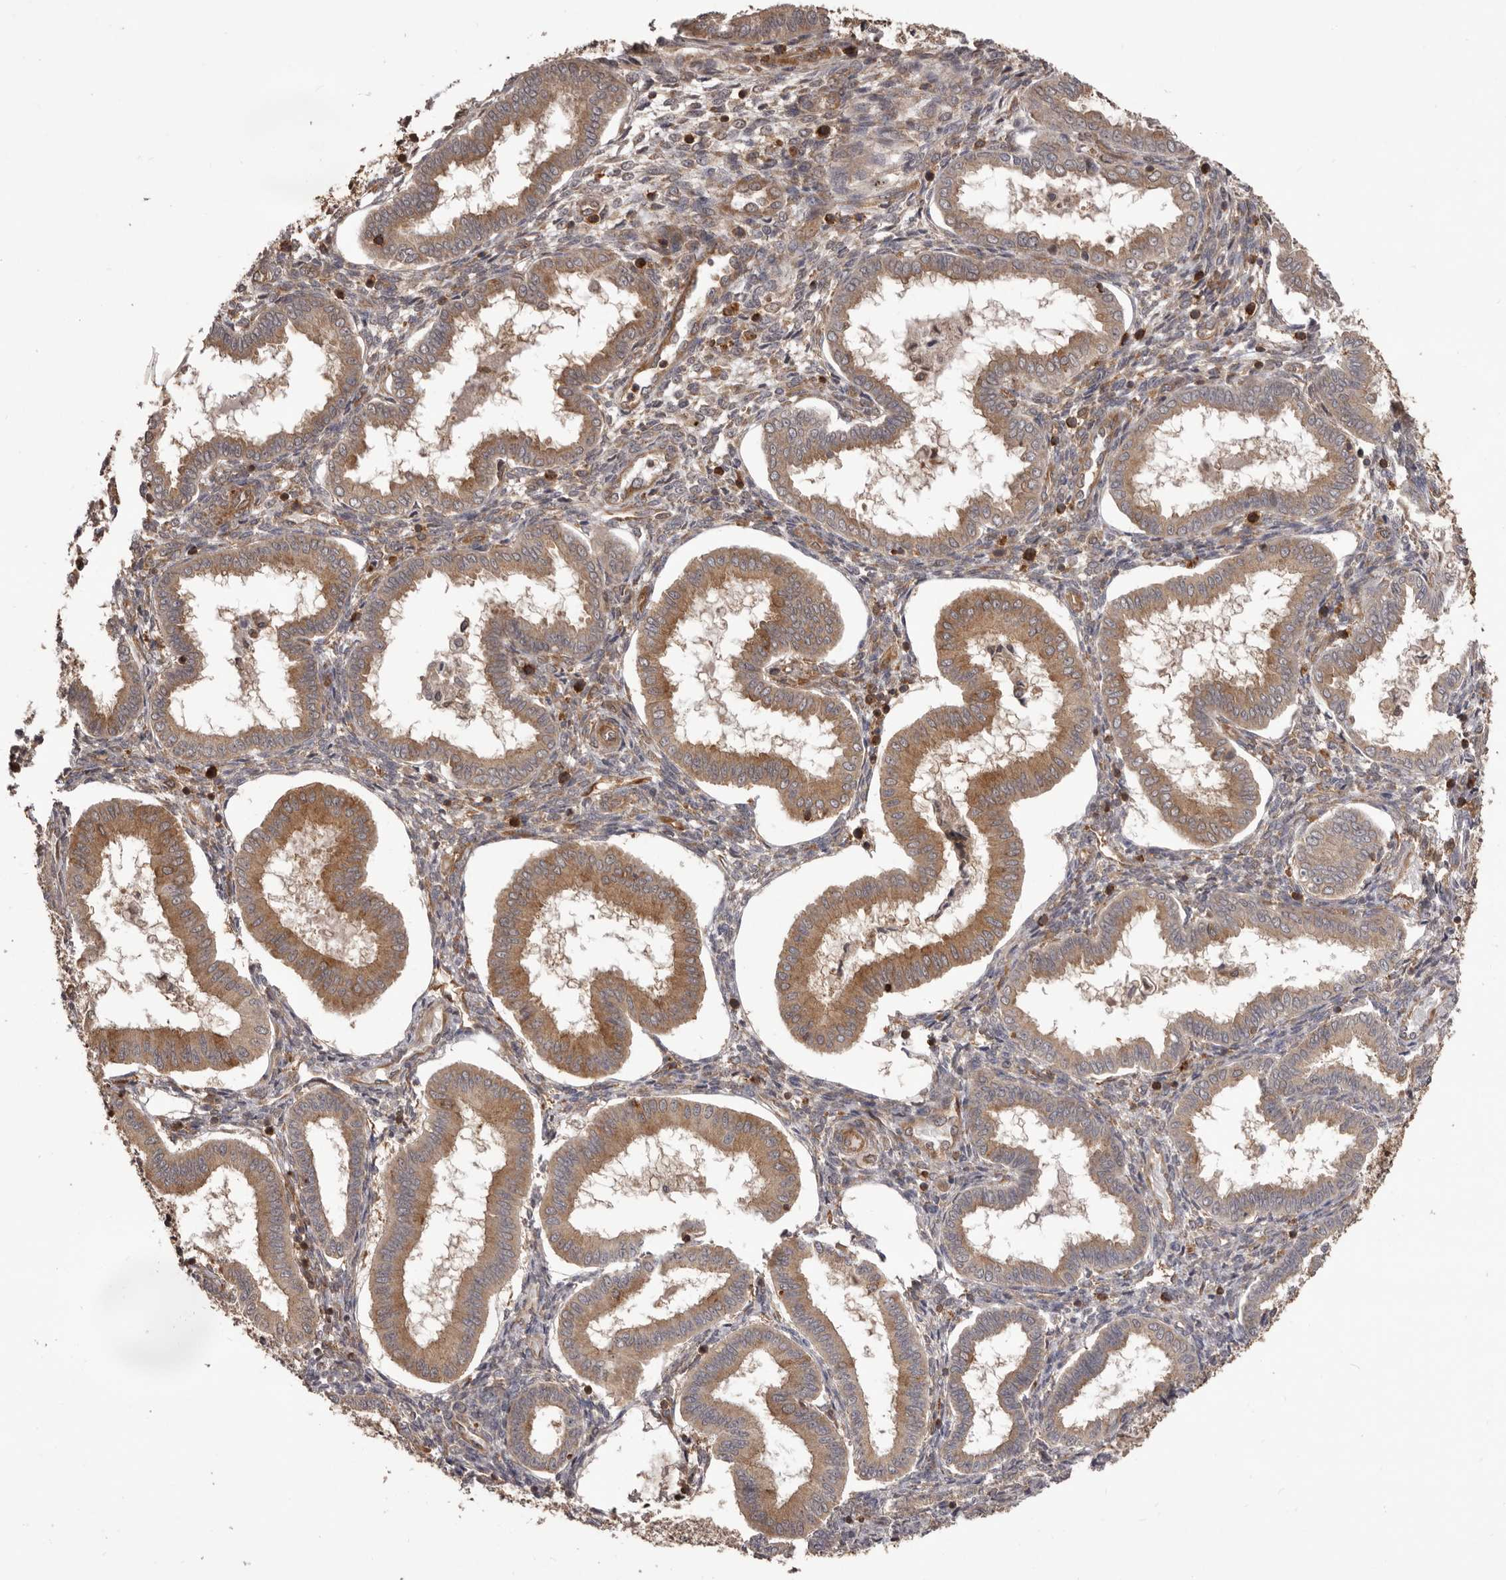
{"staining": {"intensity": "moderate", "quantity": "25%-75%", "location": "cytoplasmic/membranous"}, "tissue": "endometrium", "cell_type": "Cells in endometrial stroma", "image_type": "normal", "snomed": [{"axis": "morphology", "description": "Normal tissue, NOS"}, {"axis": "topography", "description": "Endometrium"}], "caption": "Endometrium stained for a protein exhibits moderate cytoplasmic/membranous positivity in cells in endometrial stroma. (brown staining indicates protein expression, while blue staining denotes nuclei).", "gene": "HBS1L", "patient": {"sex": "female", "age": 24}}